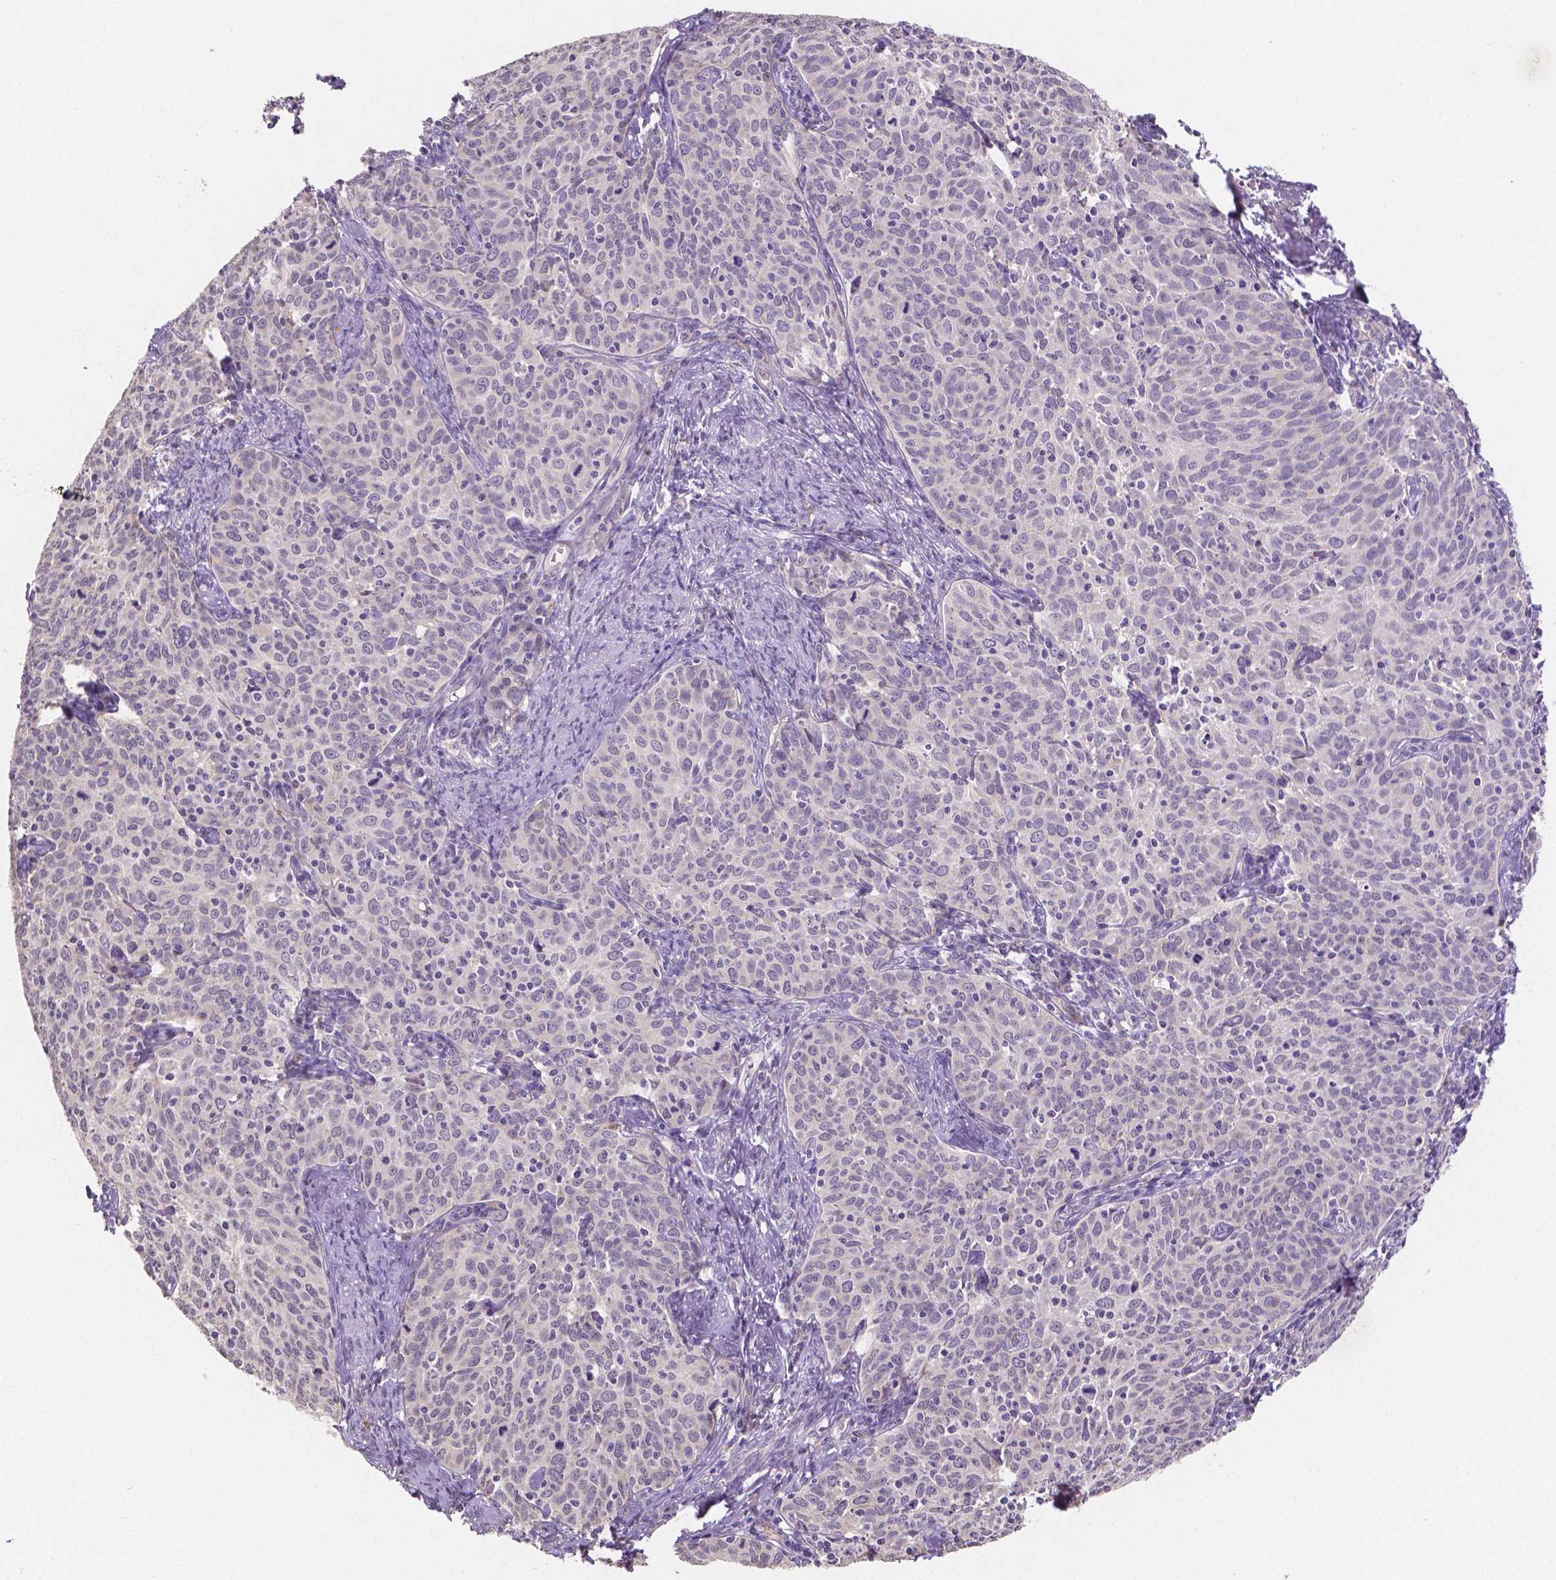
{"staining": {"intensity": "negative", "quantity": "none", "location": "none"}, "tissue": "cervical cancer", "cell_type": "Tumor cells", "image_type": "cancer", "snomed": [{"axis": "morphology", "description": "Squamous cell carcinoma, NOS"}, {"axis": "topography", "description": "Cervix"}], "caption": "IHC micrograph of cervical cancer stained for a protein (brown), which exhibits no expression in tumor cells.", "gene": "ELAVL2", "patient": {"sex": "female", "age": 62}}